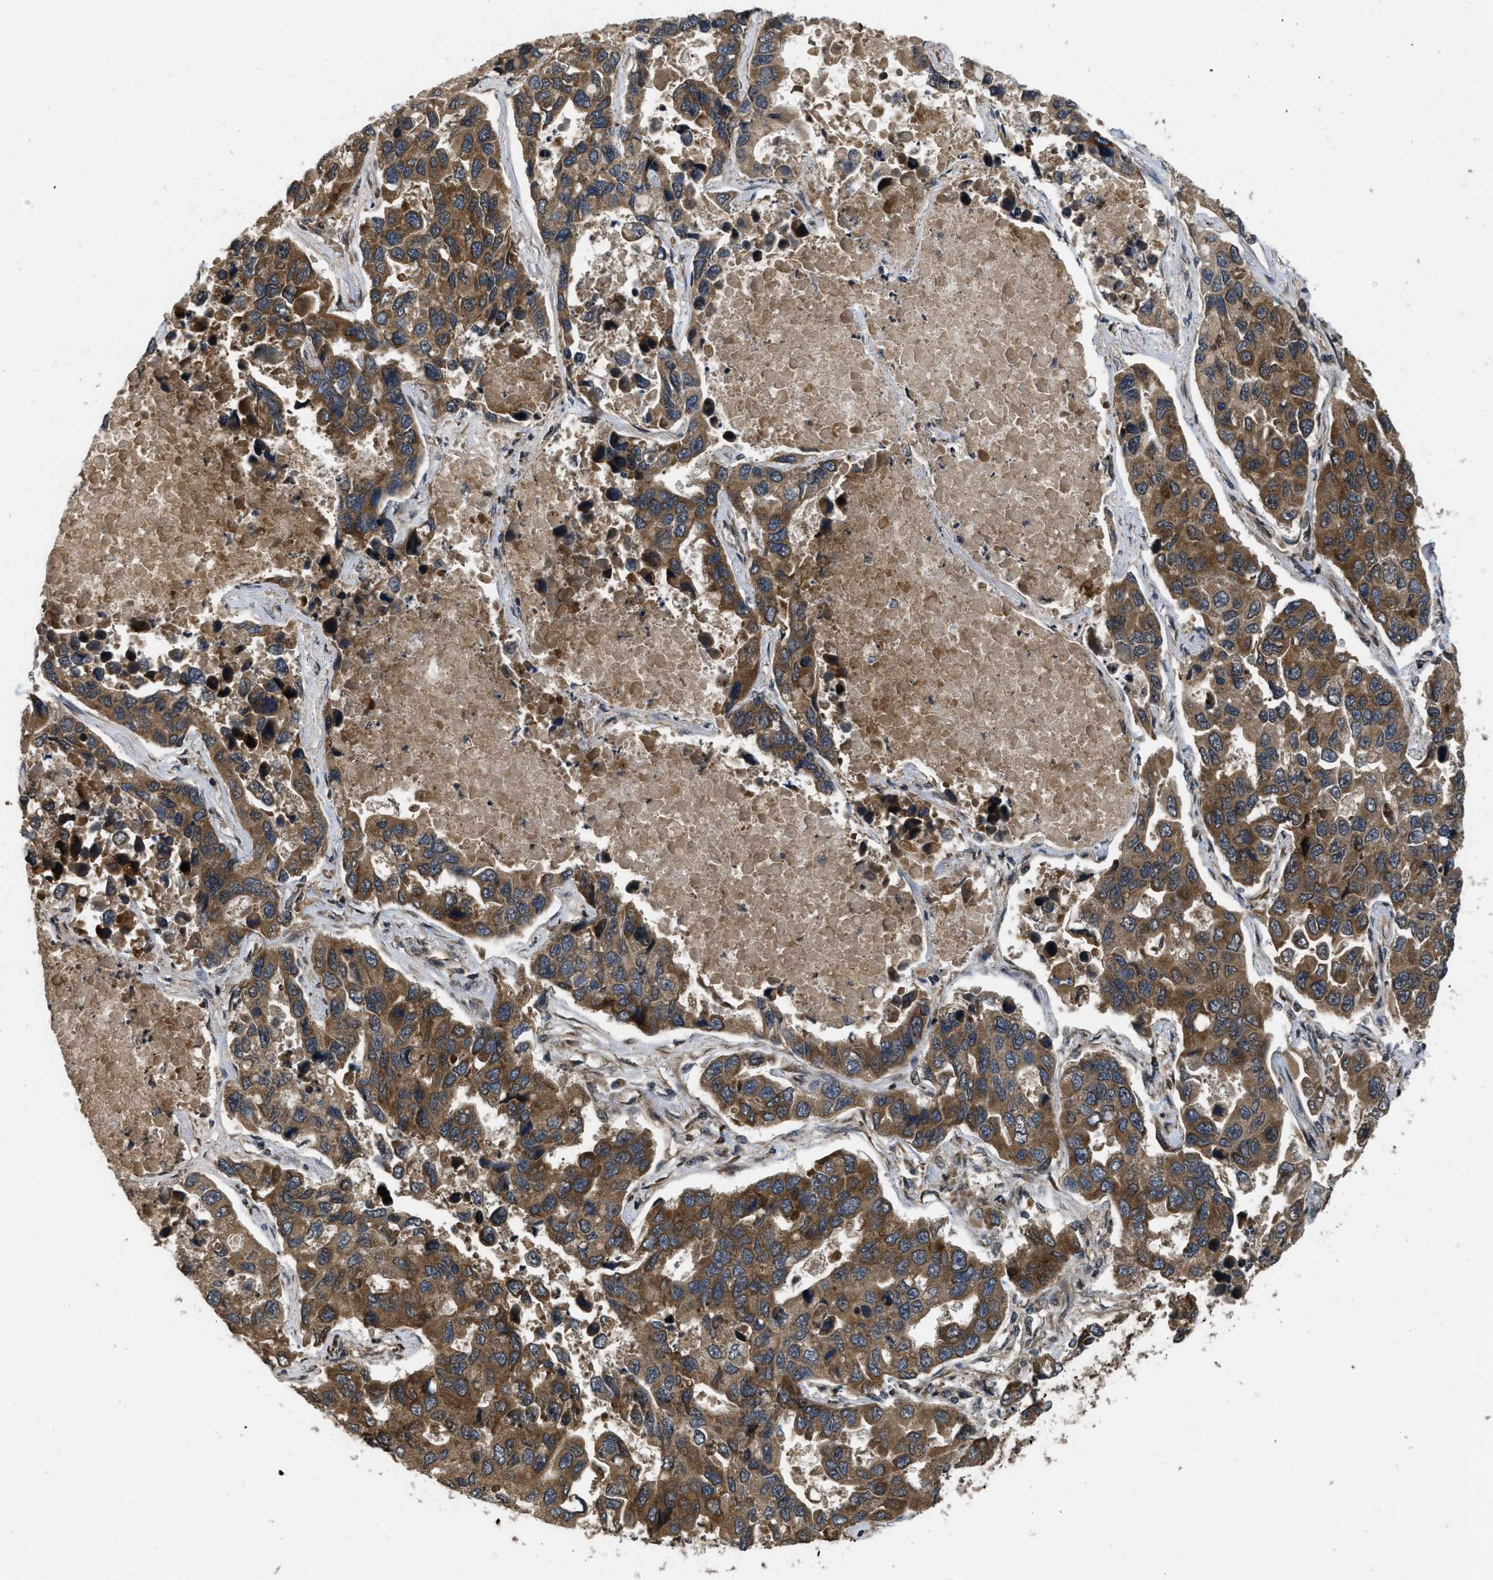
{"staining": {"intensity": "moderate", "quantity": ">75%", "location": "cytoplasmic/membranous"}, "tissue": "lung cancer", "cell_type": "Tumor cells", "image_type": "cancer", "snomed": [{"axis": "morphology", "description": "Adenocarcinoma, NOS"}, {"axis": "topography", "description": "Lung"}], "caption": "Human adenocarcinoma (lung) stained with a protein marker exhibits moderate staining in tumor cells.", "gene": "SPTLC1", "patient": {"sex": "male", "age": 64}}